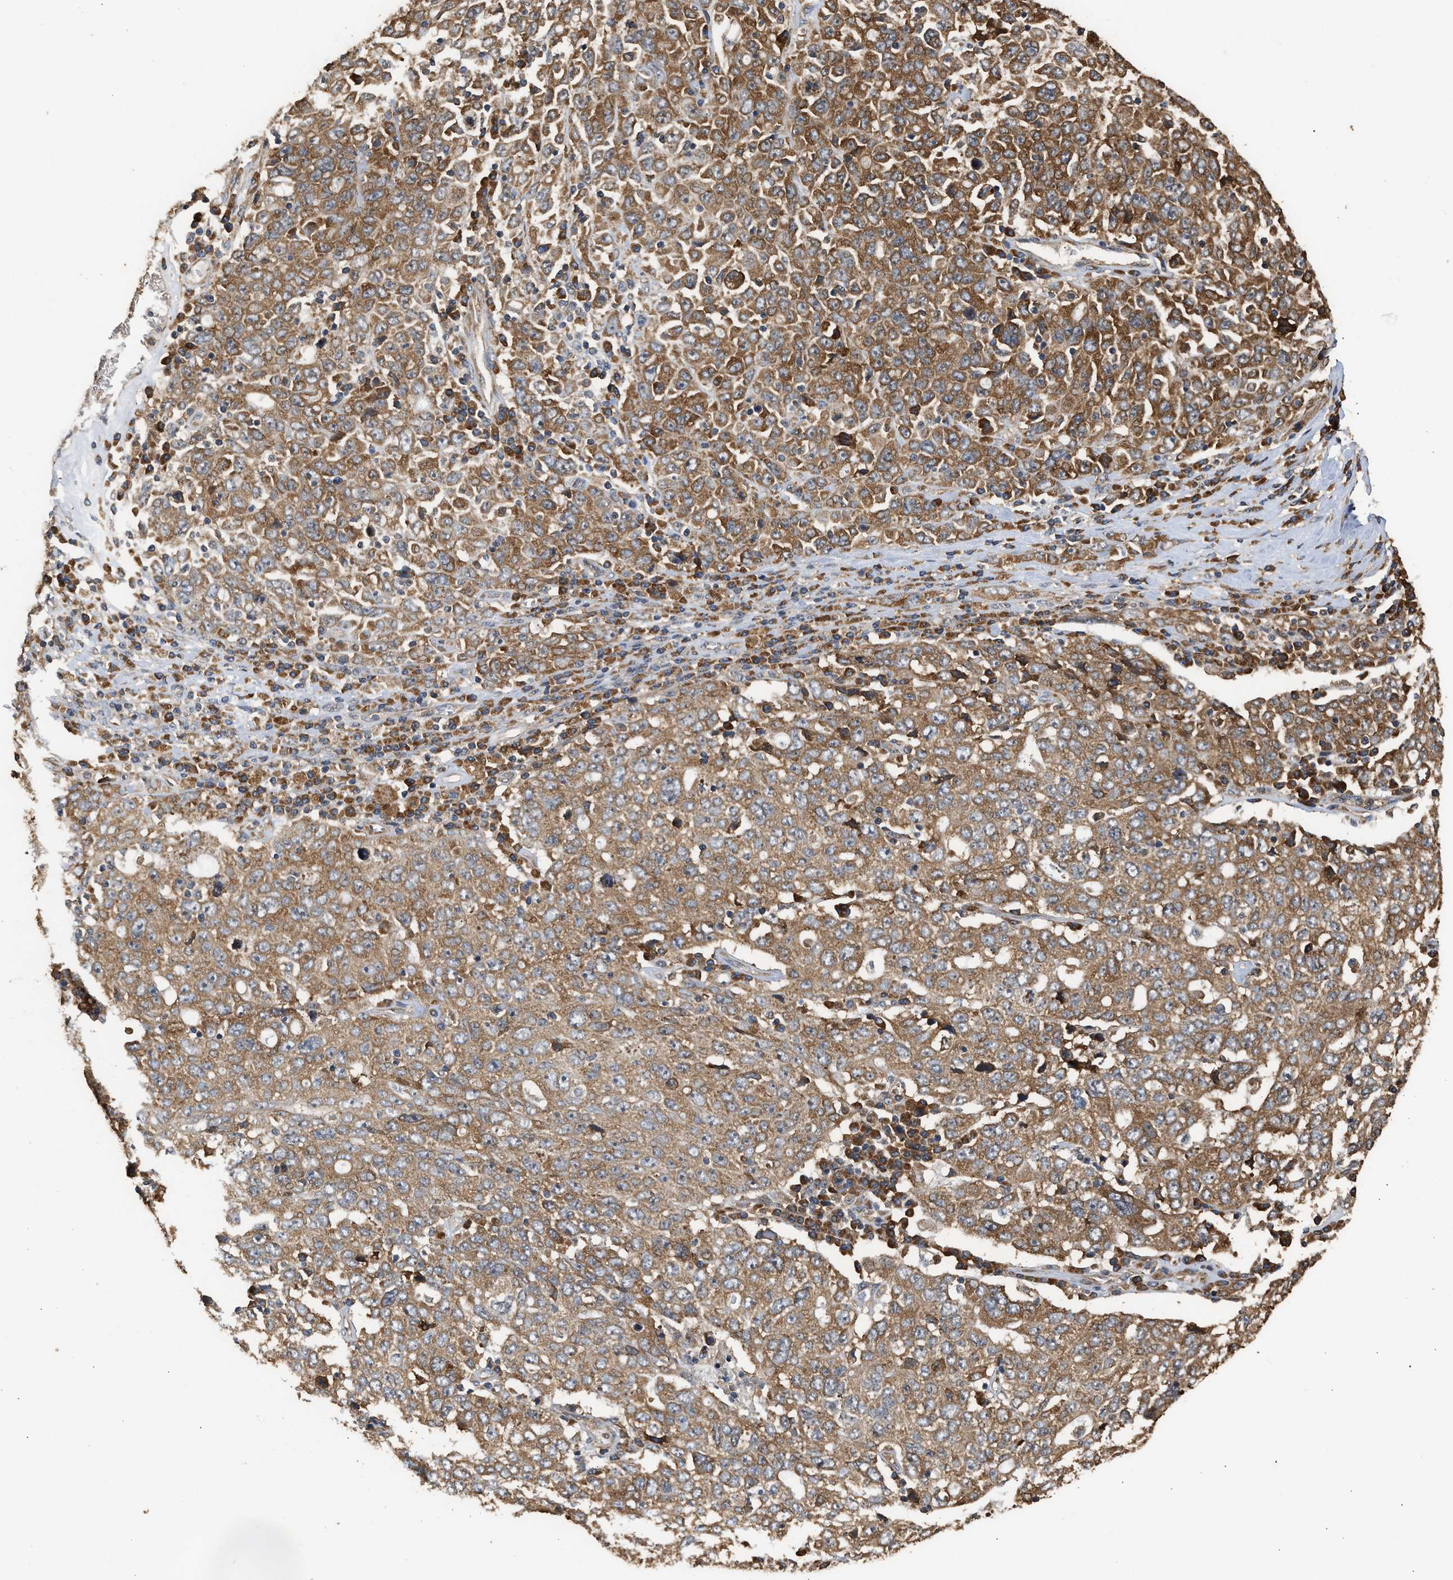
{"staining": {"intensity": "moderate", "quantity": ">75%", "location": "cytoplasmic/membranous"}, "tissue": "ovarian cancer", "cell_type": "Tumor cells", "image_type": "cancer", "snomed": [{"axis": "morphology", "description": "Carcinoma, endometroid"}, {"axis": "topography", "description": "Ovary"}], "caption": "Immunohistochemistry of ovarian cancer demonstrates medium levels of moderate cytoplasmic/membranous expression in approximately >75% of tumor cells. (Stains: DAB (3,3'-diaminobenzidine) in brown, nuclei in blue, Microscopy: brightfield microscopy at high magnification).", "gene": "SLC36A4", "patient": {"sex": "female", "age": 62}}